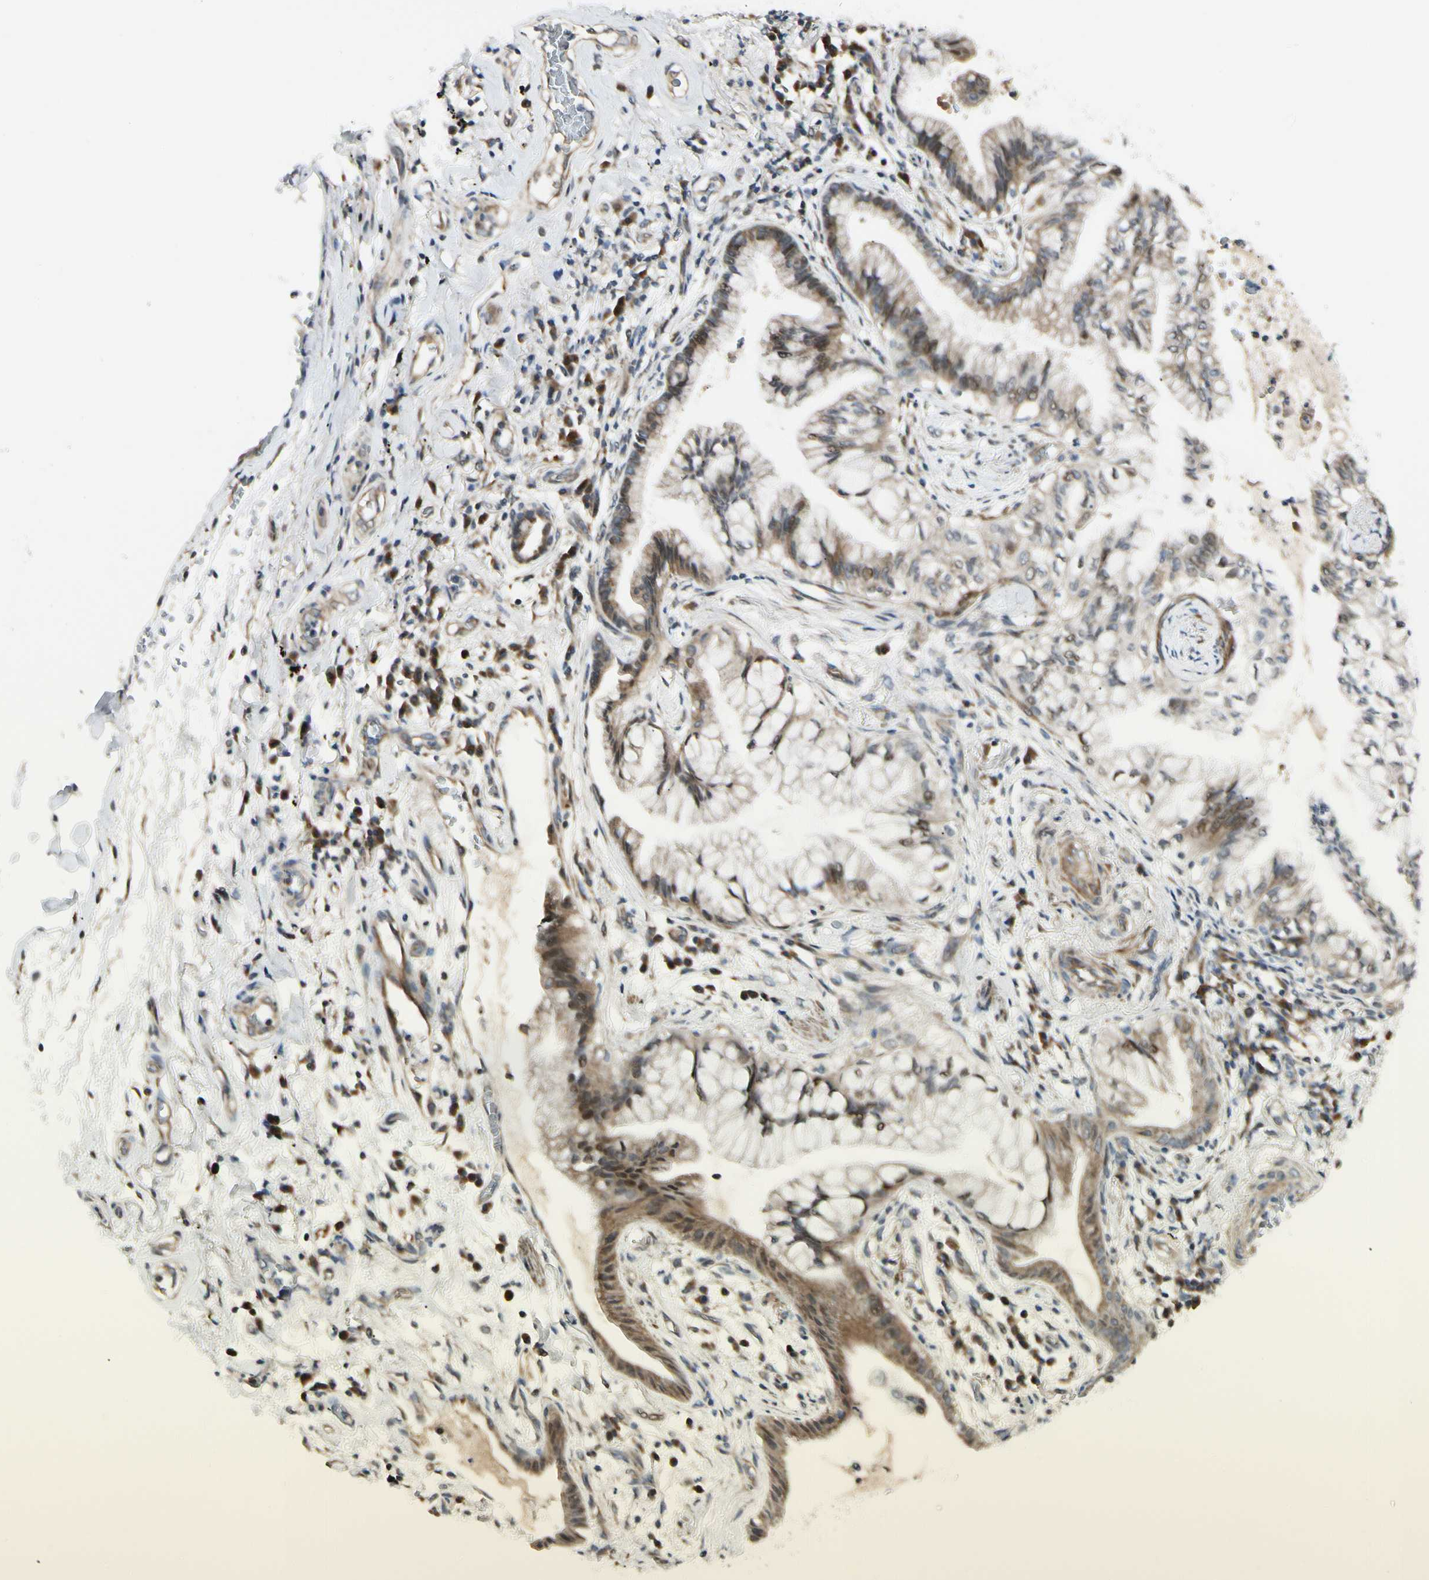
{"staining": {"intensity": "weak", "quantity": ">75%", "location": "cytoplasmic/membranous,nuclear"}, "tissue": "lung cancer", "cell_type": "Tumor cells", "image_type": "cancer", "snomed": [{"axis": "morphology", "description": "Adenocarcinoma, NOS"}, {"axis": "topography", "description": "Lung"}], "caption": "High-power microscopy captured an immunohistochemistry (IHC) histopathology image of lung cancer, revealing weak cytoplasmic/membranous and nuclear staining in approximately >75% of tumor cells. The staining was performed using DAB (3,3'-diaminobenzidine) to visualize the protein expression in brown, while the nuclei were stained in blue with hematoxylin (Magnification: 20x).", "gene": "P4HA3", "patient": {"sex": "female", "age": 70}}